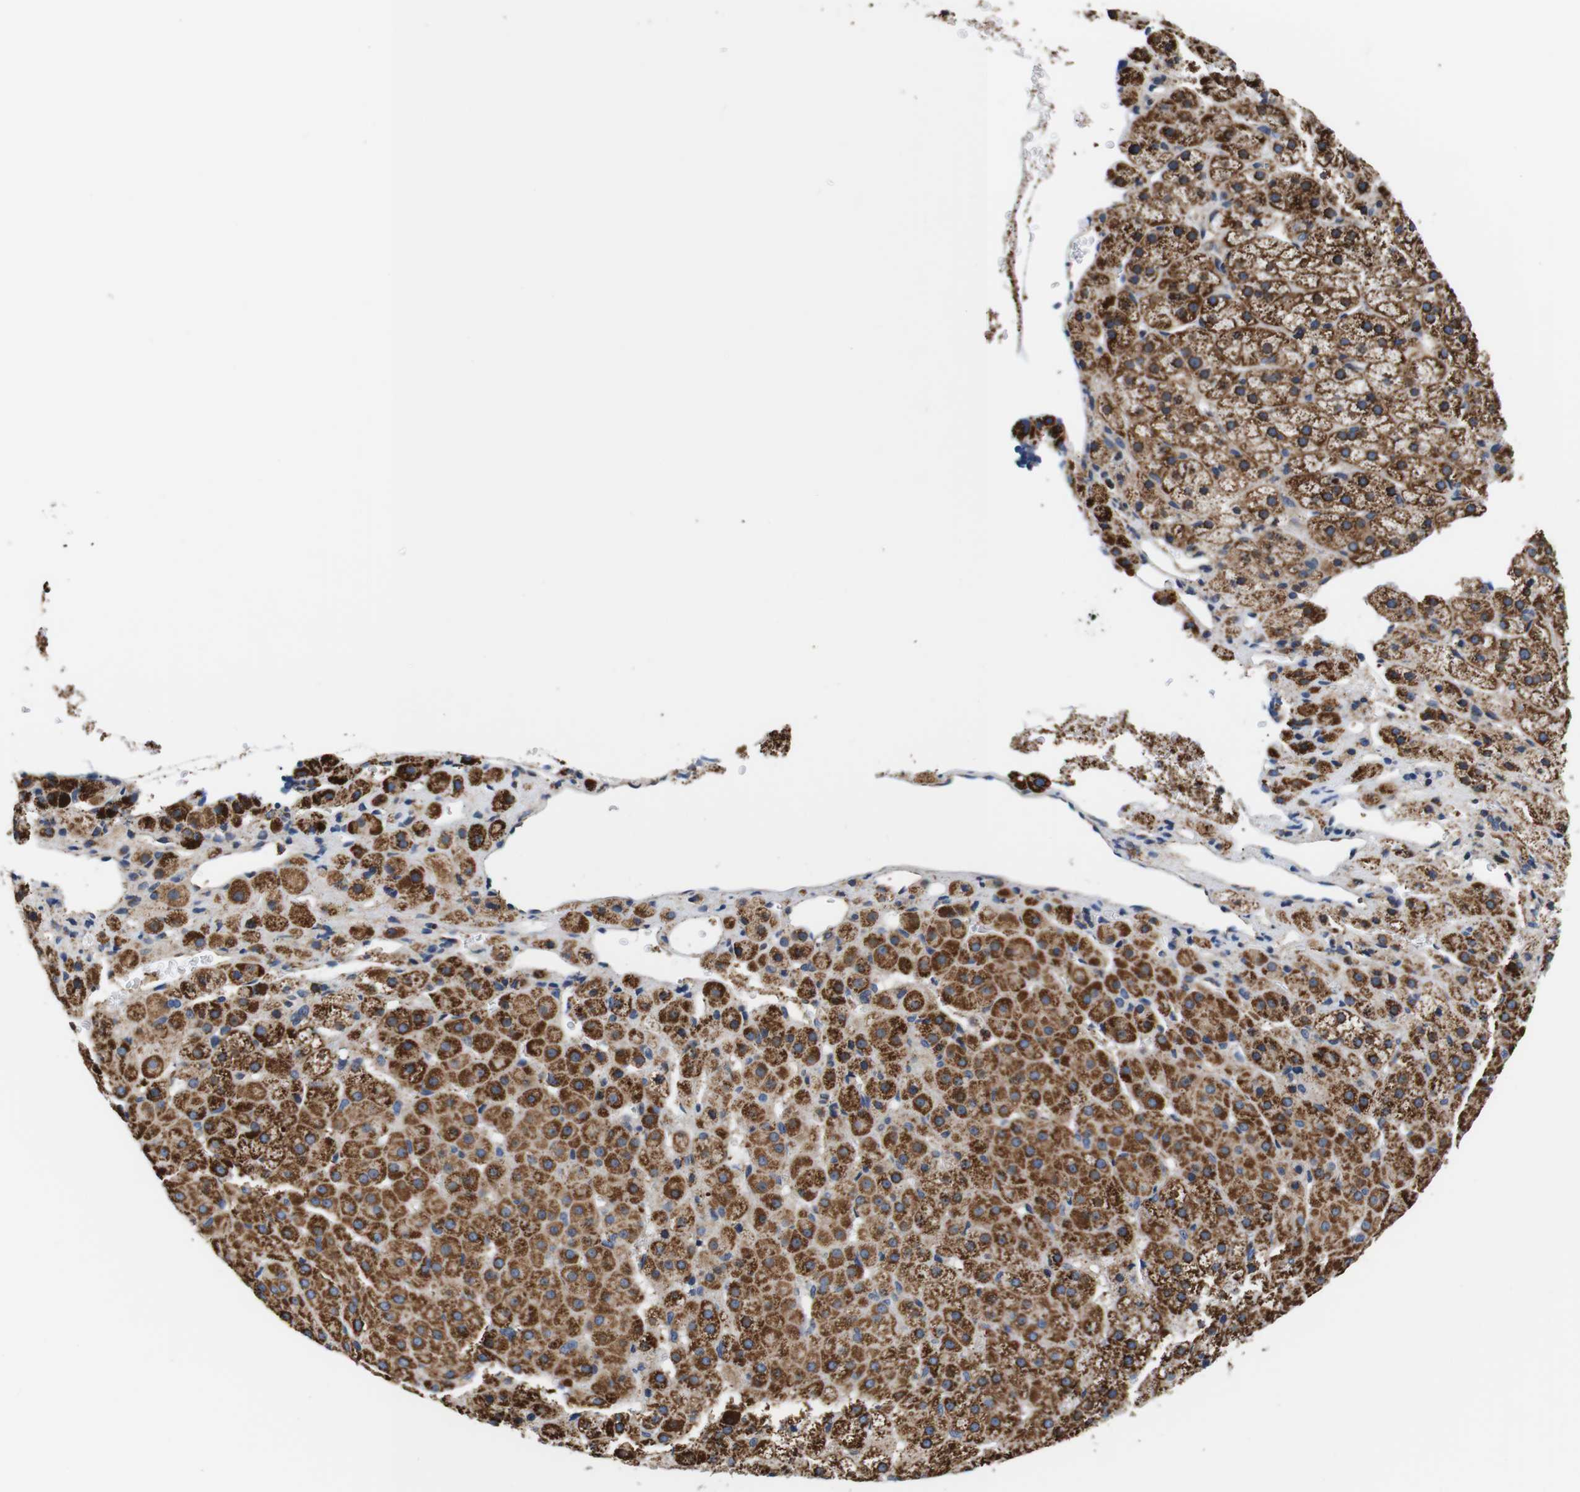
{"staining": {"intensity": "strong", "quantity": ">75%", "location": "cytoplasmic/membranous"}, "tissue": "adrenal gland", "cell_type": "Glandular cells", "image_type": "normal", "snomed": [{"axis": "morphology", "description": "Normal tissue, NOS"}, {"axis": "topography", "description": "Adrenal gland"}], "caption": "Immunohistochemistry (IHC) photomicrograph of normal adrenal gland stained for a protein (brown), which exhibits high levels of strong cytoplasmic/membranous positivity in about >75% of glandular cells.", "gene": "LRP4", "patient": {"sex": "female", "age": 57}}